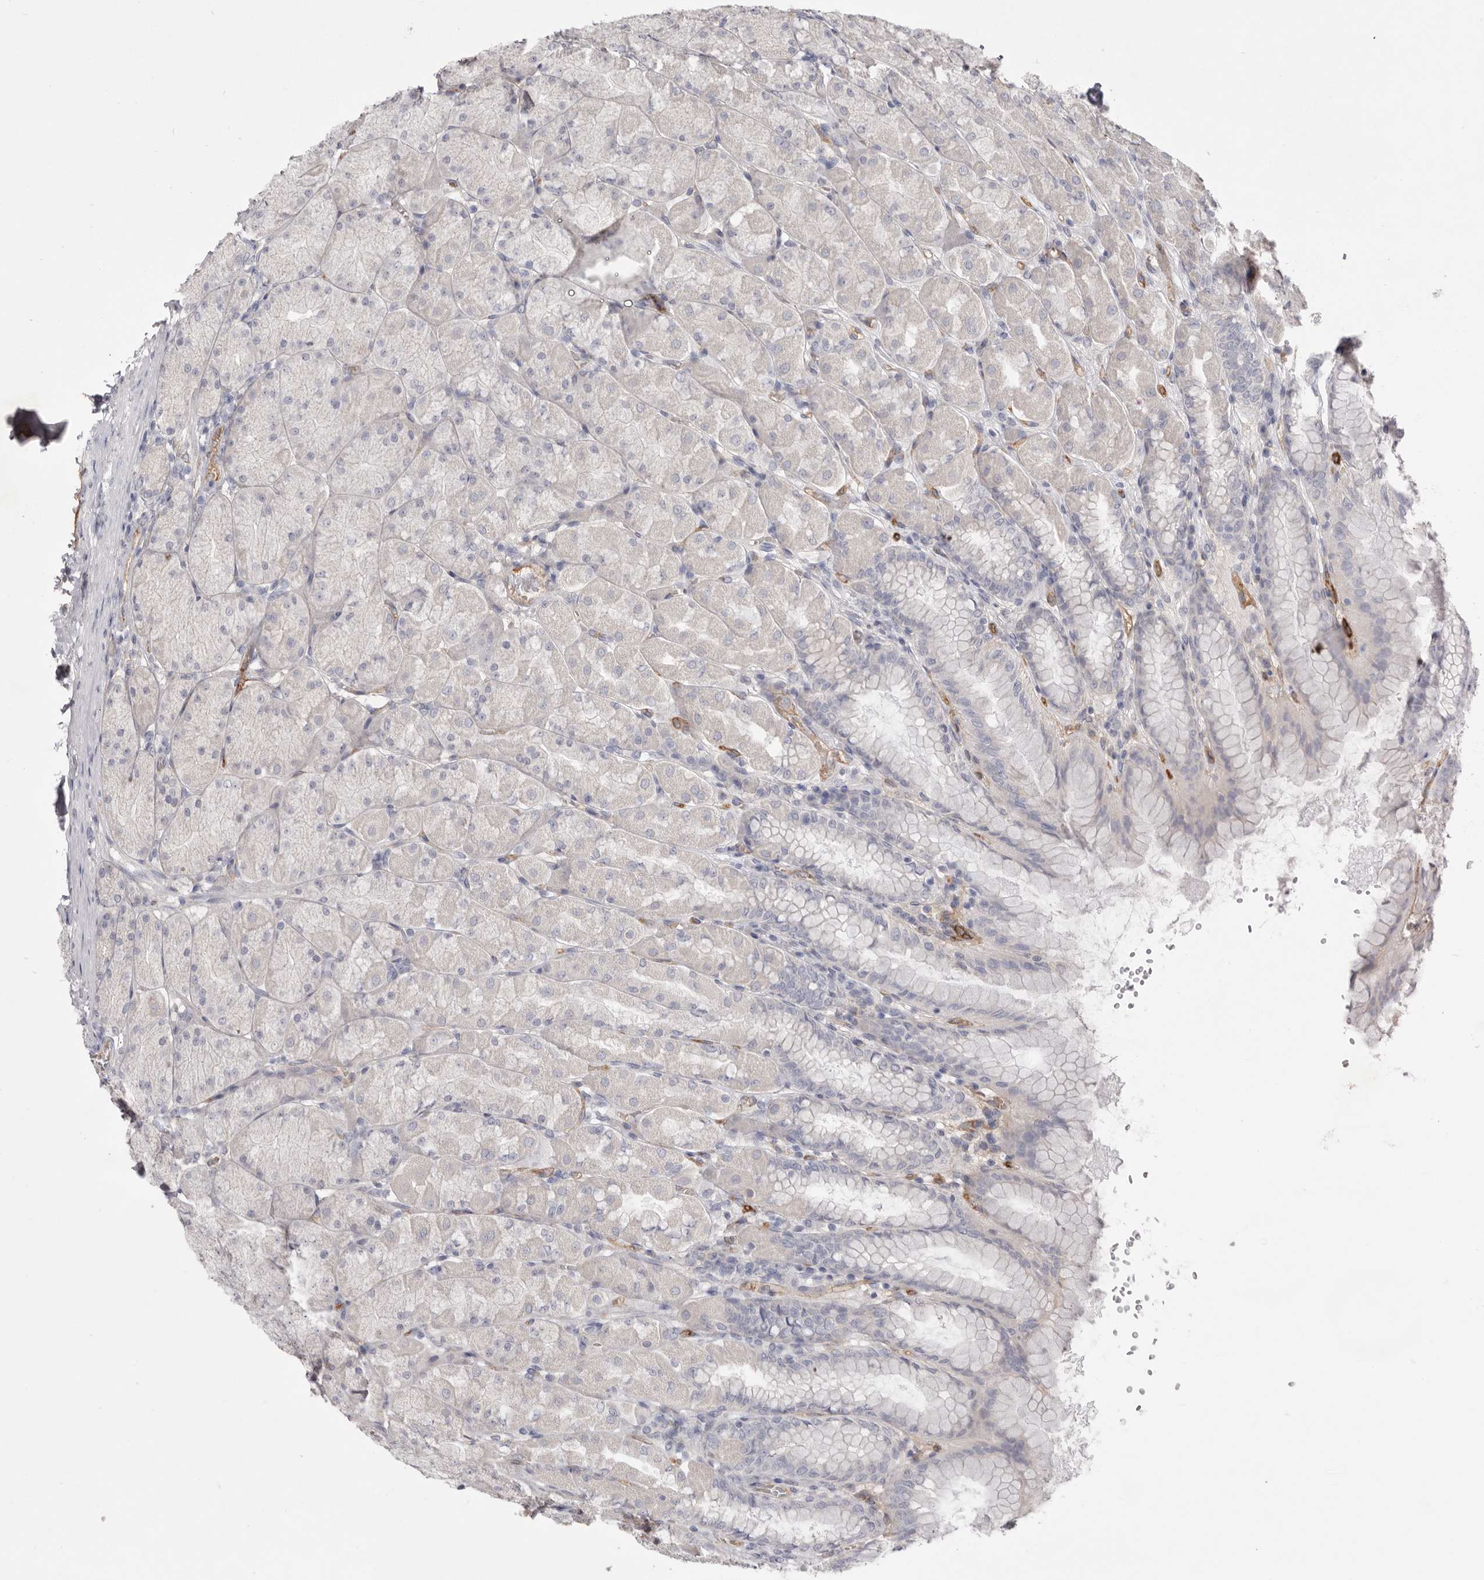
{"staining": {"intensity": "negative", "quantity": "none", "location": "none"}, "tissue": "stomach", "cell_type": "Glandular cells", "image_type": "normal", "snomed": [{"axis": "morphology", "description": "Normal tissue, NOS"}, {"axis": "topography", "description": "Stomach, upper"}], "caption": "Immunohistochemistry image of benign stomach: human stomach stained with DAB (3,3'-diaminobenzidine) displays no significant protein expression in glandular cells. (DAB immunohistochemistry (IHC) visualized using brightfield microscopy, high magnification).", "gene": "LRRC66", "patient": {"sex": "female", "age": 56}}